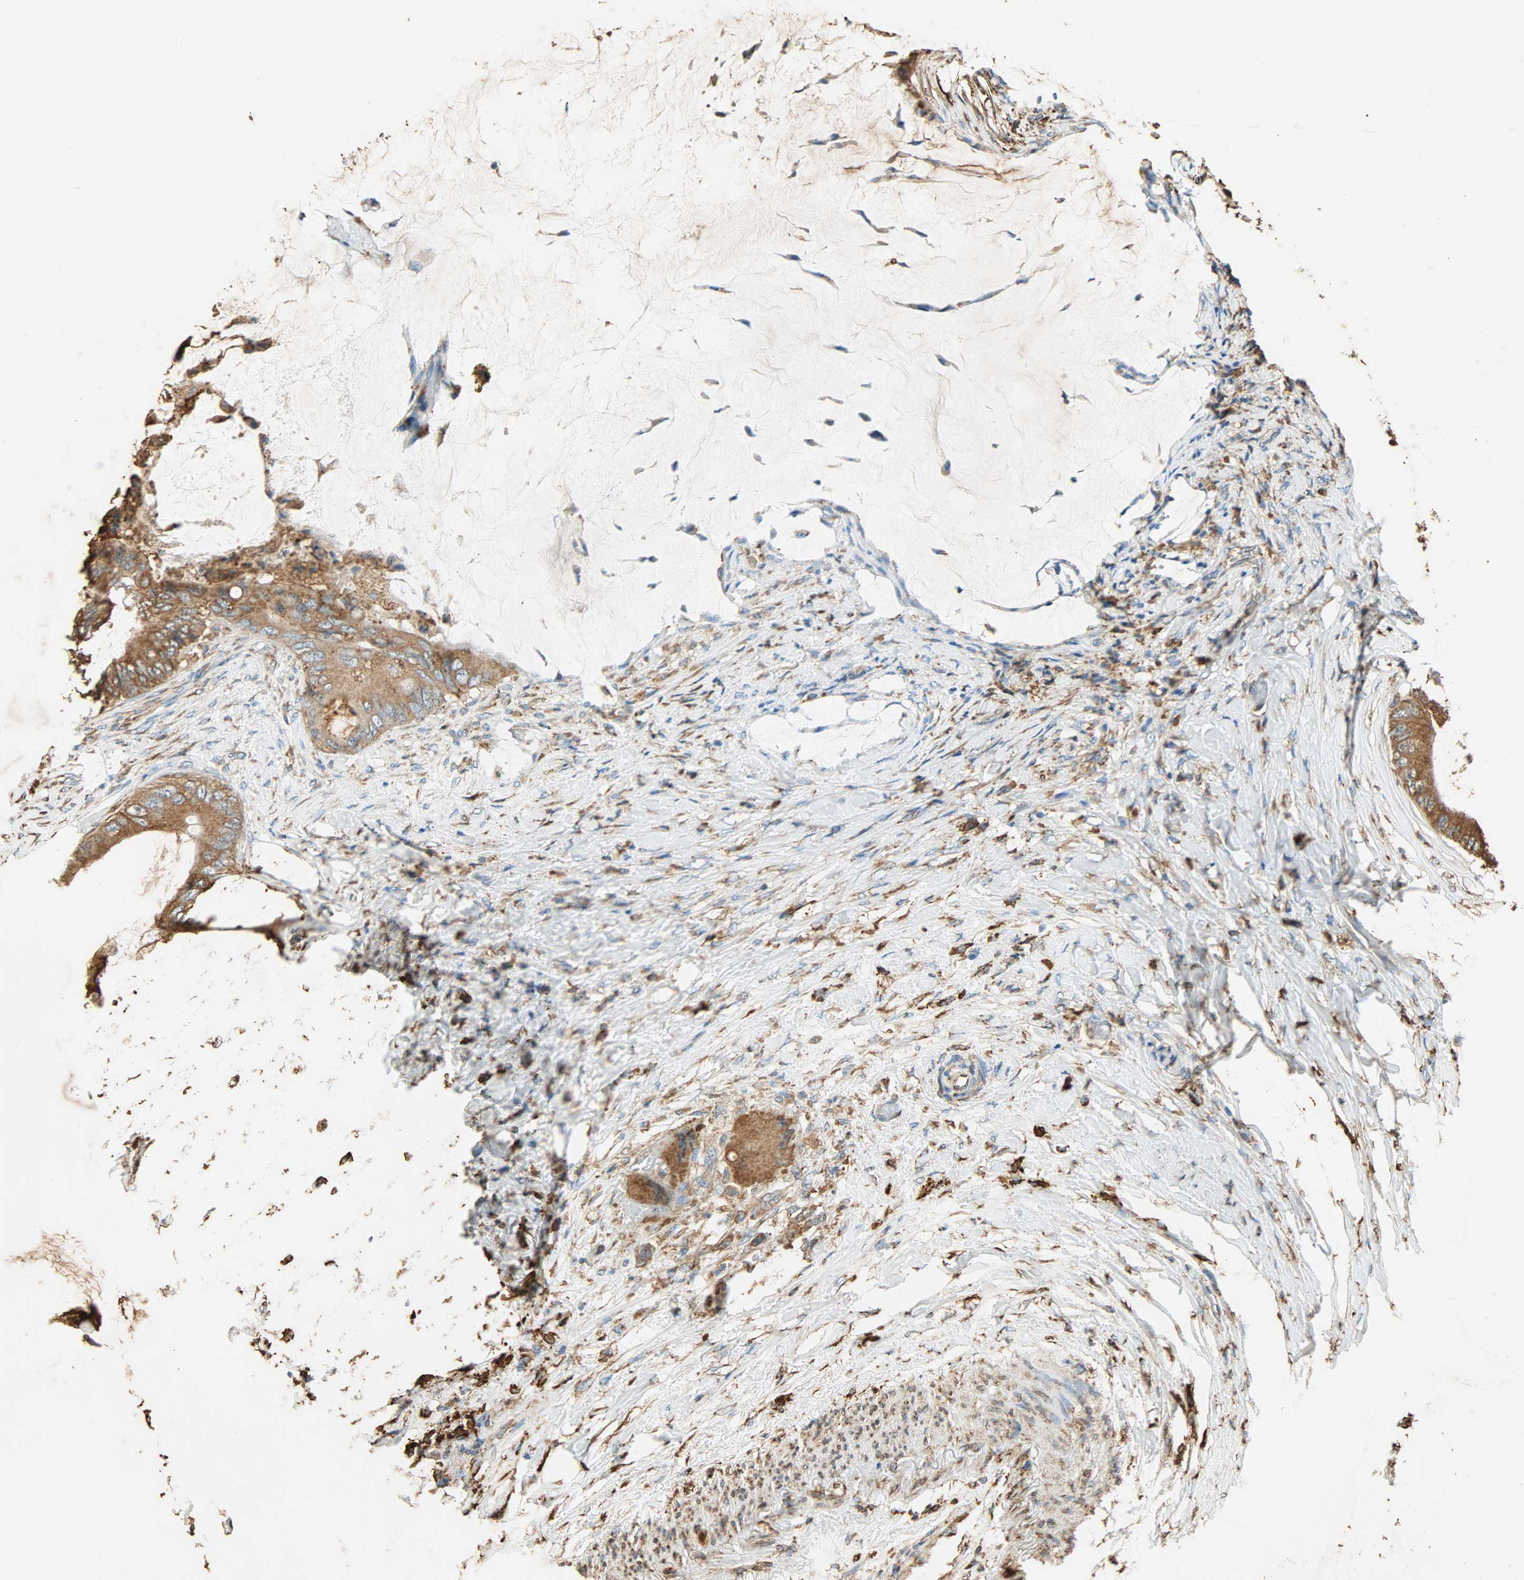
{"staining": {"intensity": "moderate", "quantity": ">75%", "location": "cytoplasmic/membranous"}, "tissue": "colorectal cancer", "cell_type": "Tumor cells", "image_type": "cancer", "snomed": [{"axis": "morphology", "description": "Normal tissue, NOS"}, {"axis": "morphology", "description": "Adenocarcinoma, NOS"}, {"axis": "topography", "description": "Rectum"}, {"axis": "topography", "description": "Peripheral nerve tissue"}], "caption": "Immunohistochemistry photomicrograph of neoplastic tissue: human colorectal cancer stained using IHC demonstrates medium levels of moderate protein expression localized specifically in the cytoplasmic/membranous of tumor cells, appearing as a cytoplasmic/membranous brown color.", "gene": "HSP90B1", "patient": {"sex": "female", "age": 77}}